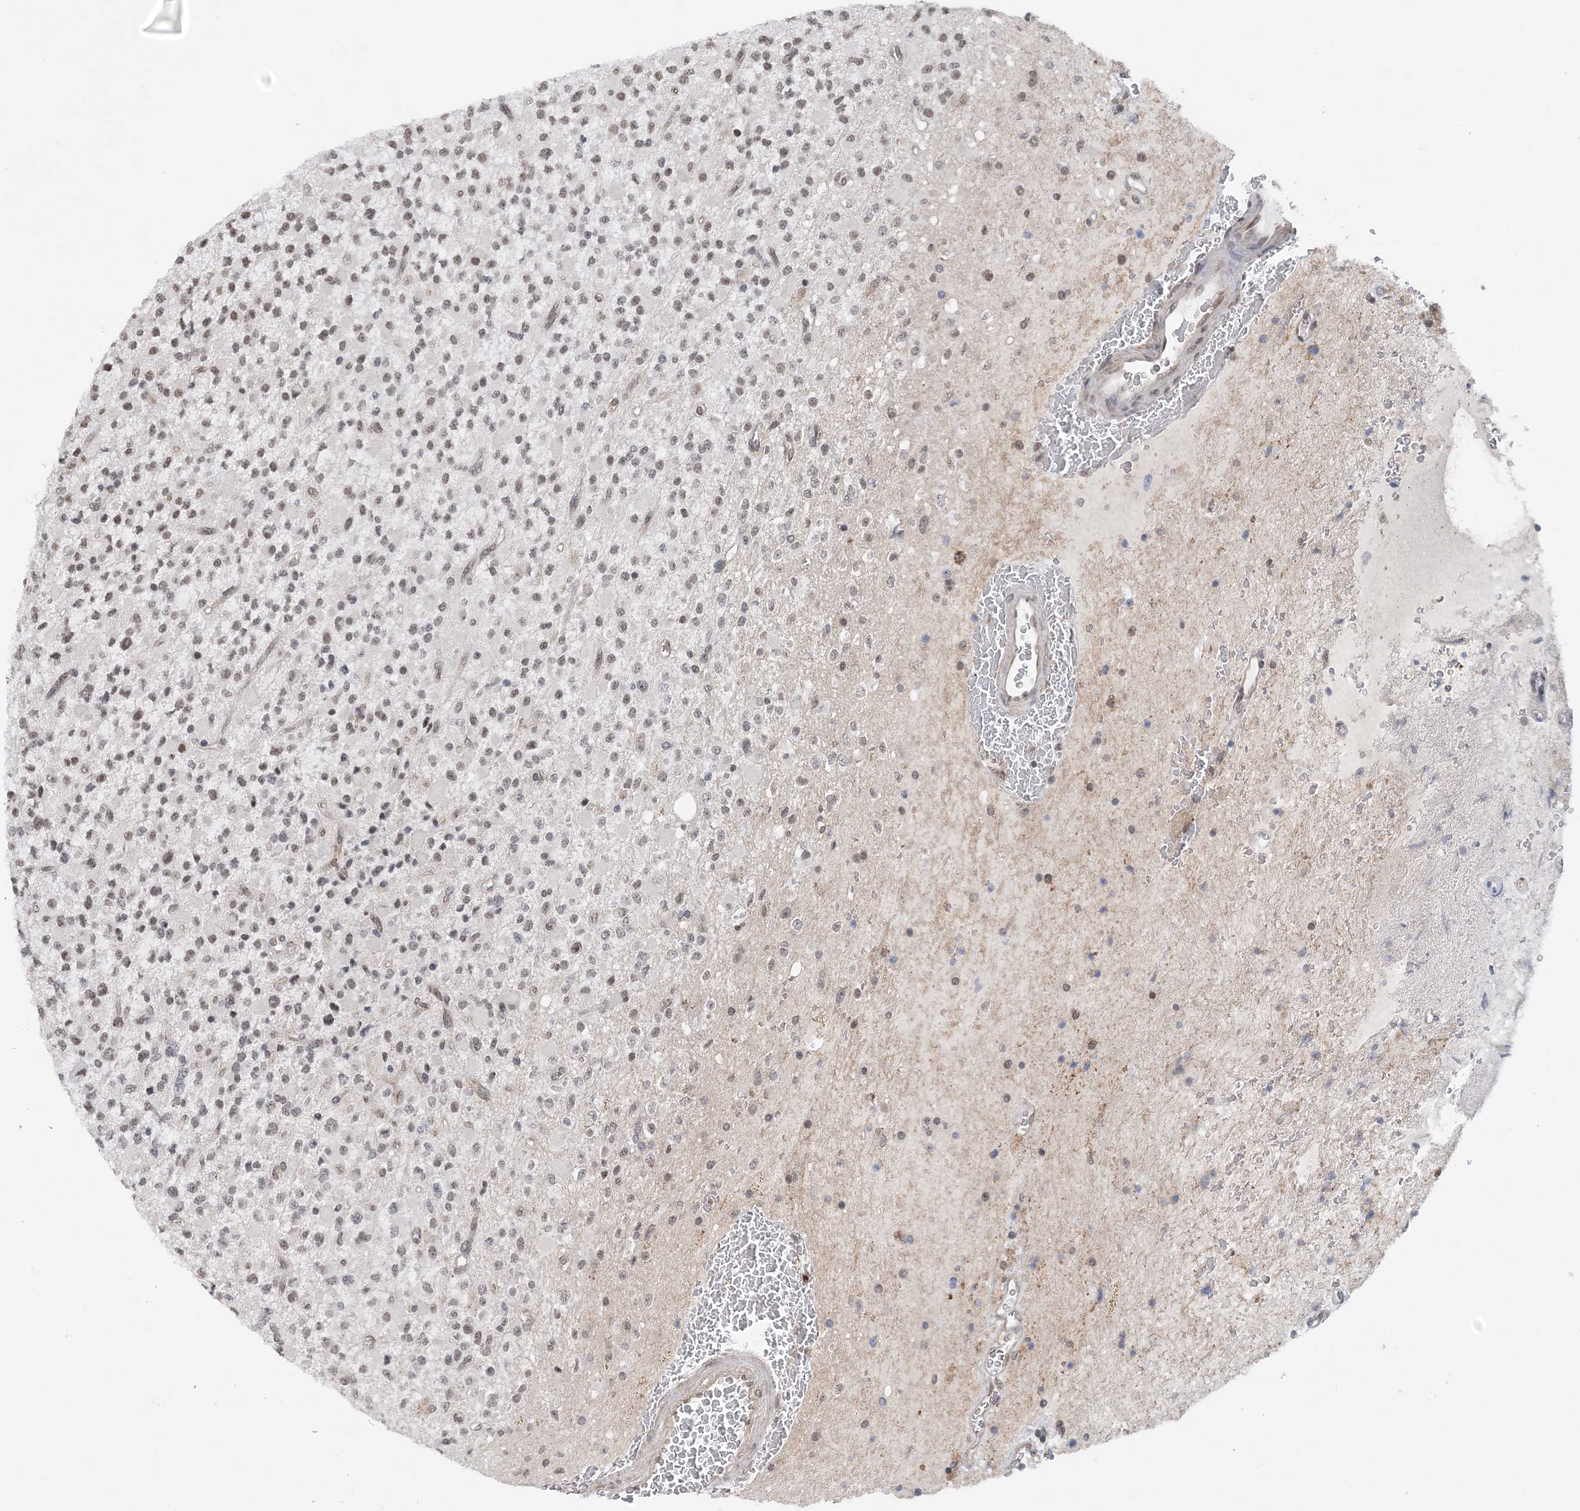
{"staining": {"intensity": "weak", "quantity": ">75%", "location": "nuclear"}, "tissue": "glioma", "cell_type": "Tumor cells", "image_type": "cancer", "snomed": [{"axis": "morphology", "description": "Glioma, malignant, High grade"}, {"axis": "topography", "description": "Brain"}], "caption": "The histopathology image exhibits a brown stain indicating the presence of a protein in the nuclear of tumor cells in glioma.", "gene": "CCDC152", "patient": {"sex": "male", "age": 34}}